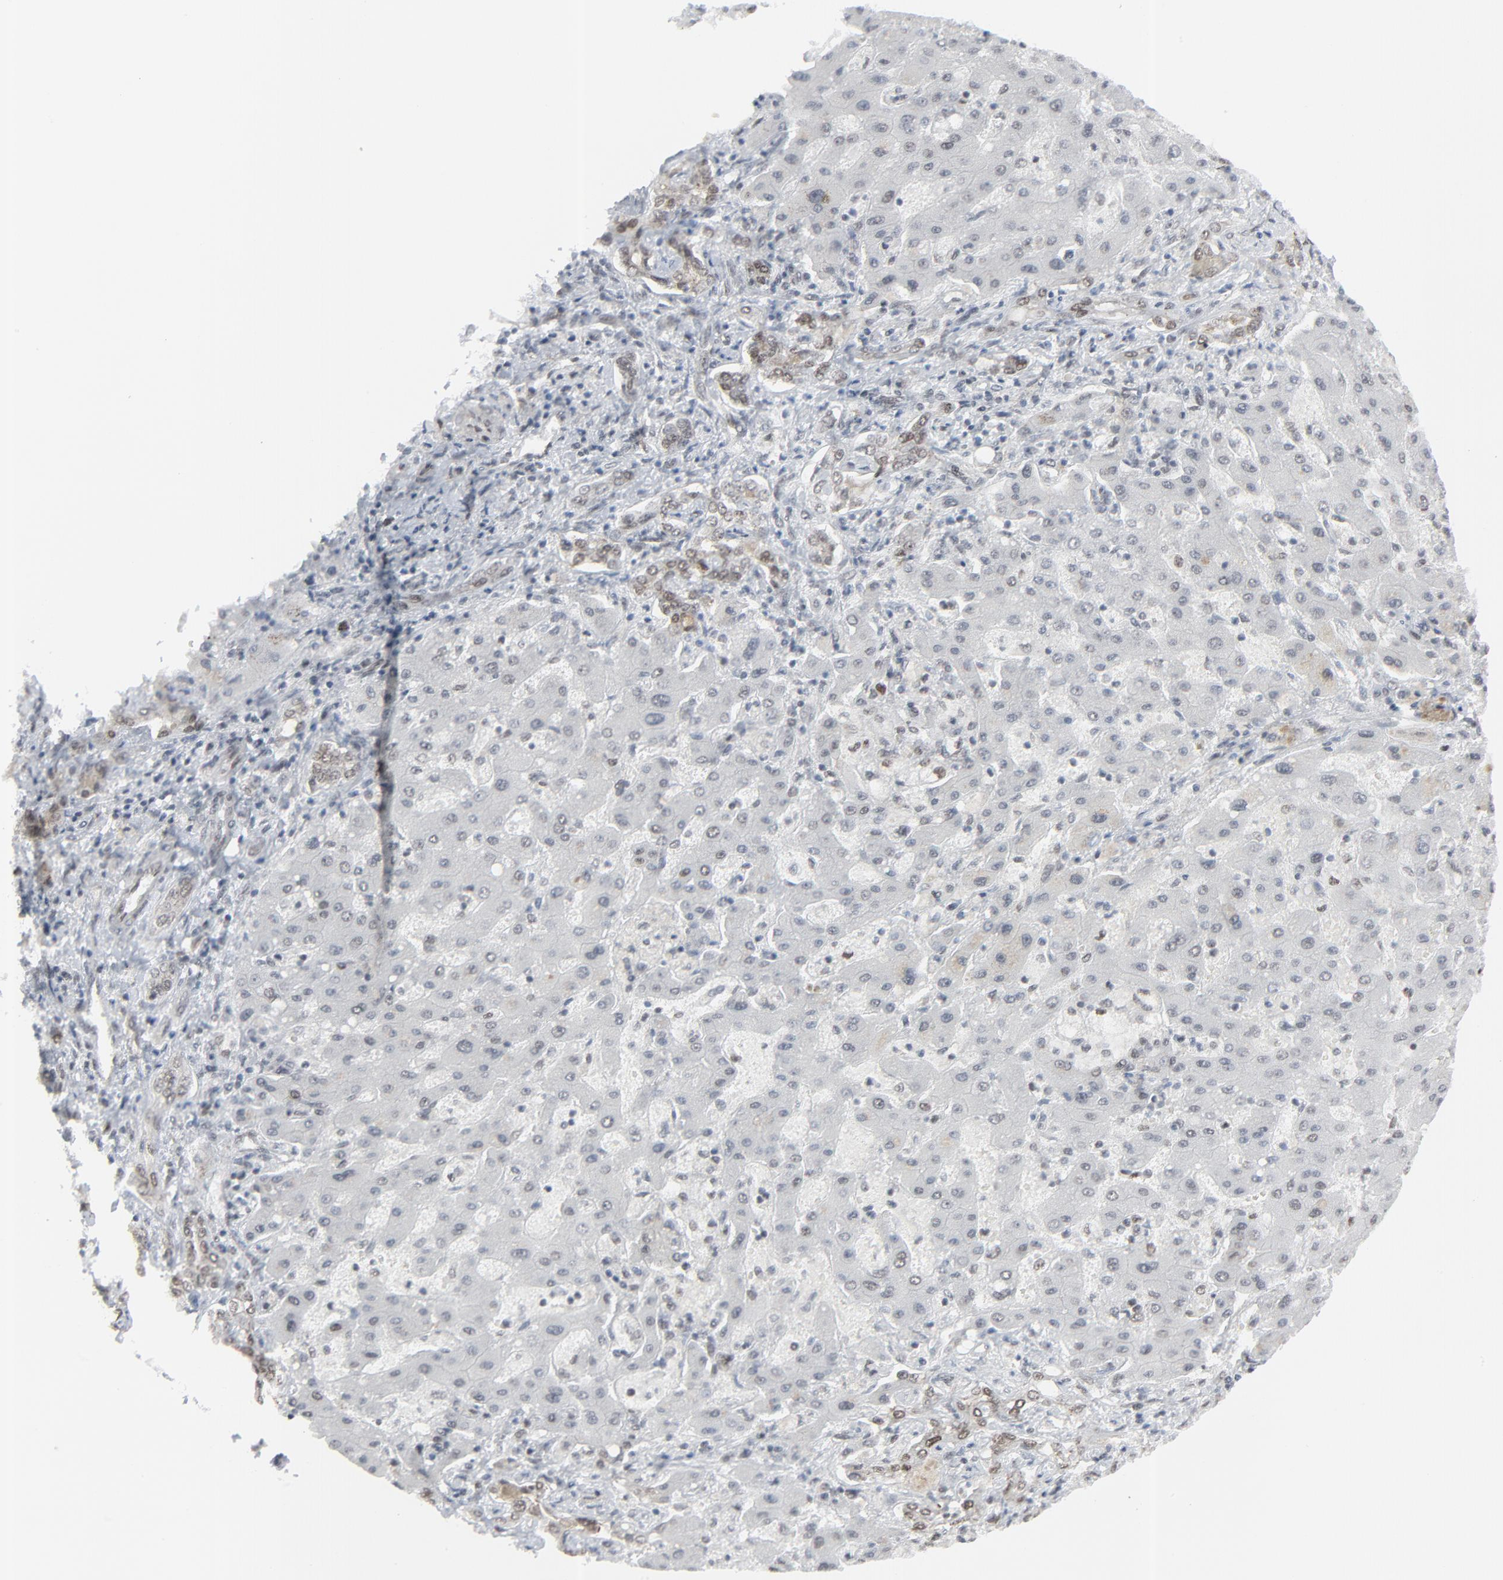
{"staining": {"intensity": "negative", "quantity": "none", "location": "none"}, "tissue": "liver cancer", "cell_type": "Tumor cells", "image_type": "cancer", "snomed": [{"axis": "morphology", "description": "Cholangiocarcinoma"}, {"axis": "topography", "description": "Liver"}], "caption": "DAB (3,3'-diaminobenzidine) immunohistochemical staining of liver cholangiocarcinoma exhibits no significant positivity in tumor cells.", "gene": "FBXO28", "patient": {"sex": "male", "age": 50}}